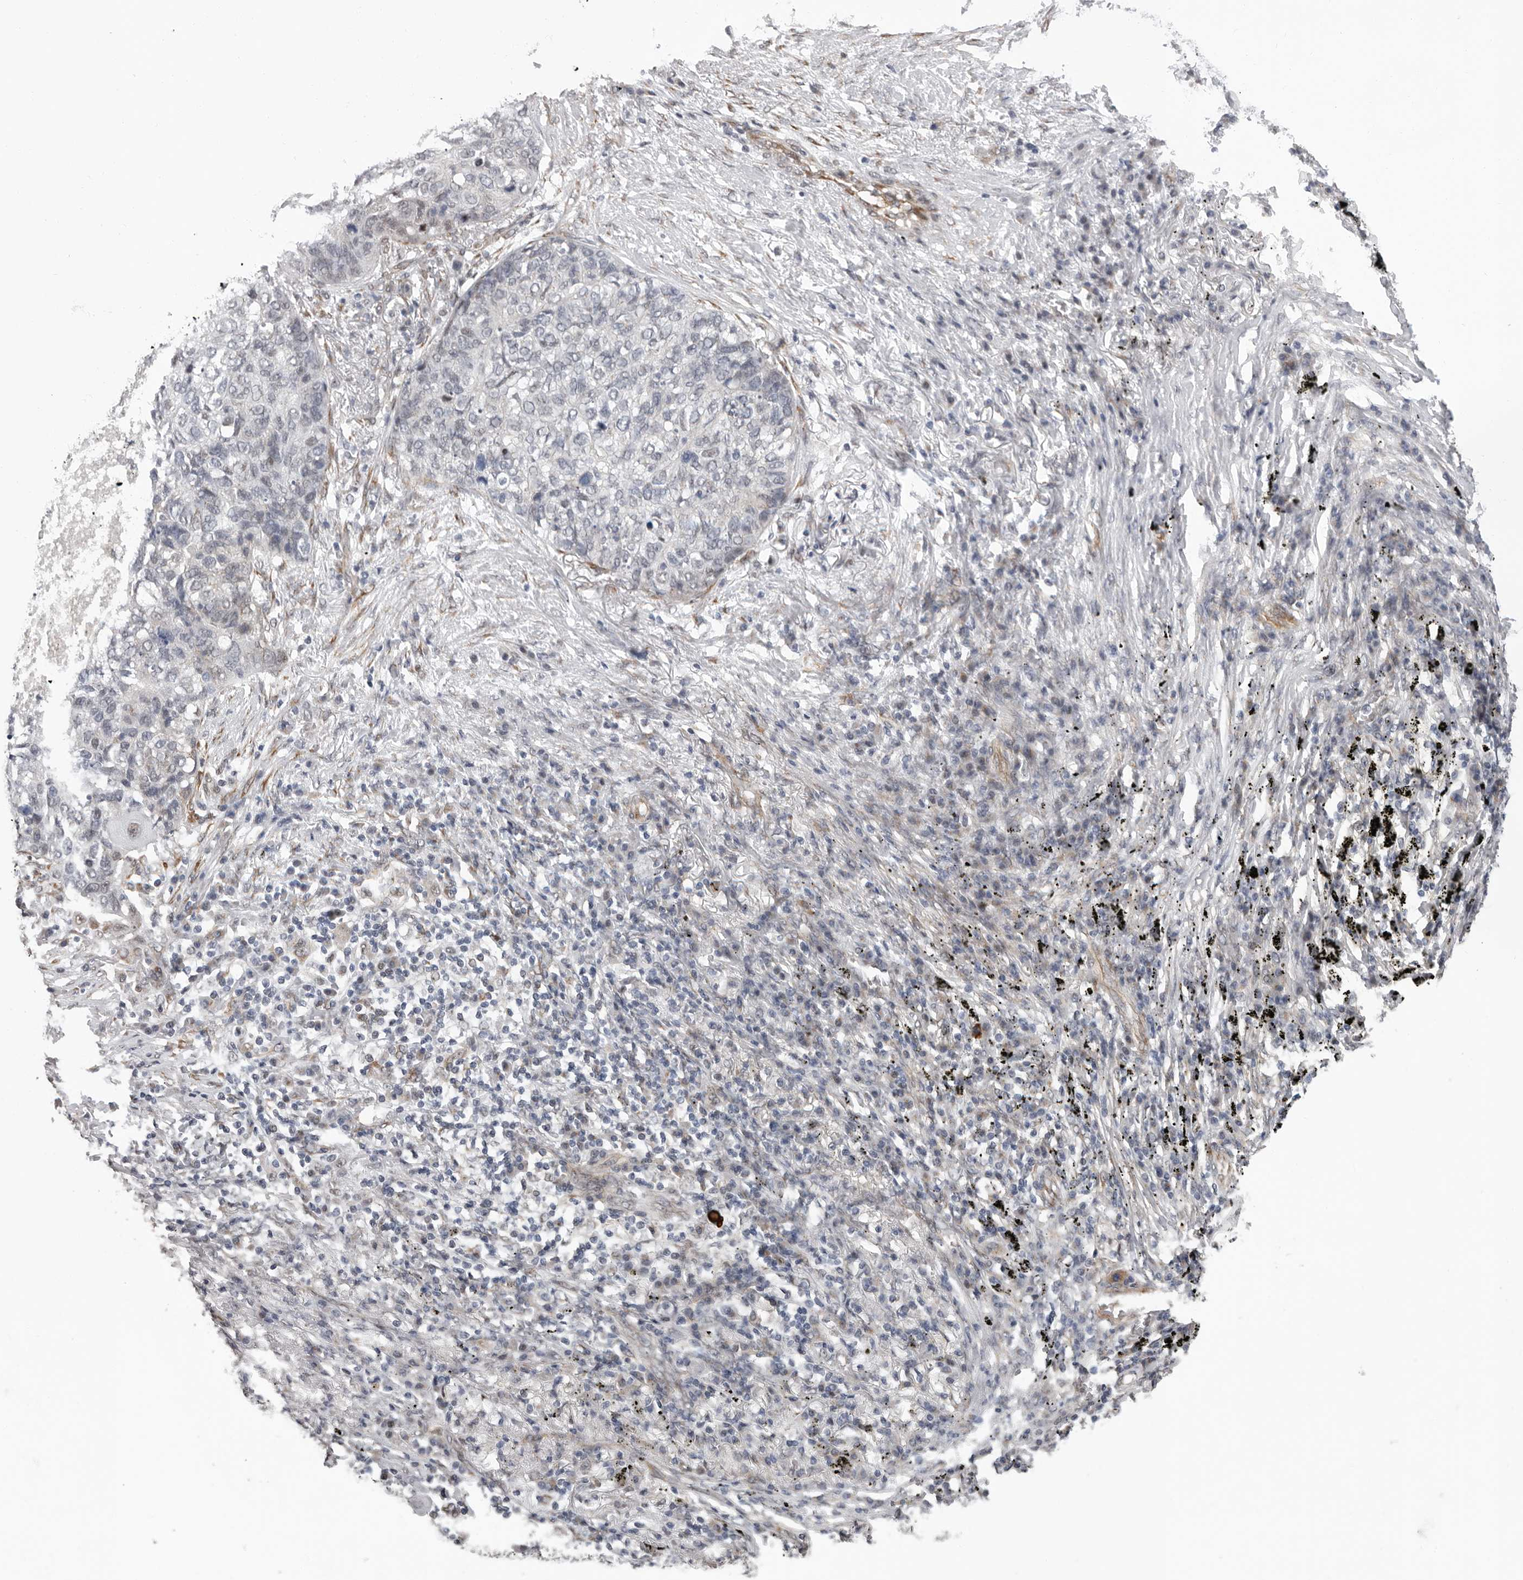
{"staining": {"intensity": "negative", "quantity": "none", "location": "none"}, "tissue": "lung cancer", "cell_type": "Tumor cells", "image_type": "cancer", "snomed": [{"axis": "morphology", "description": "Squamous cell carcinoma, NOS"}, {"axis": "topography", "description": "Lung"}], "caption": "High magnification brightfield microscopy of lung cancer stained with DAB (brown) and counterstained with hematoxylin (blue): tumor cells show no significant staining.", "gene": "RALGPS2", "patient": {"sex": "female", "age": 63}}